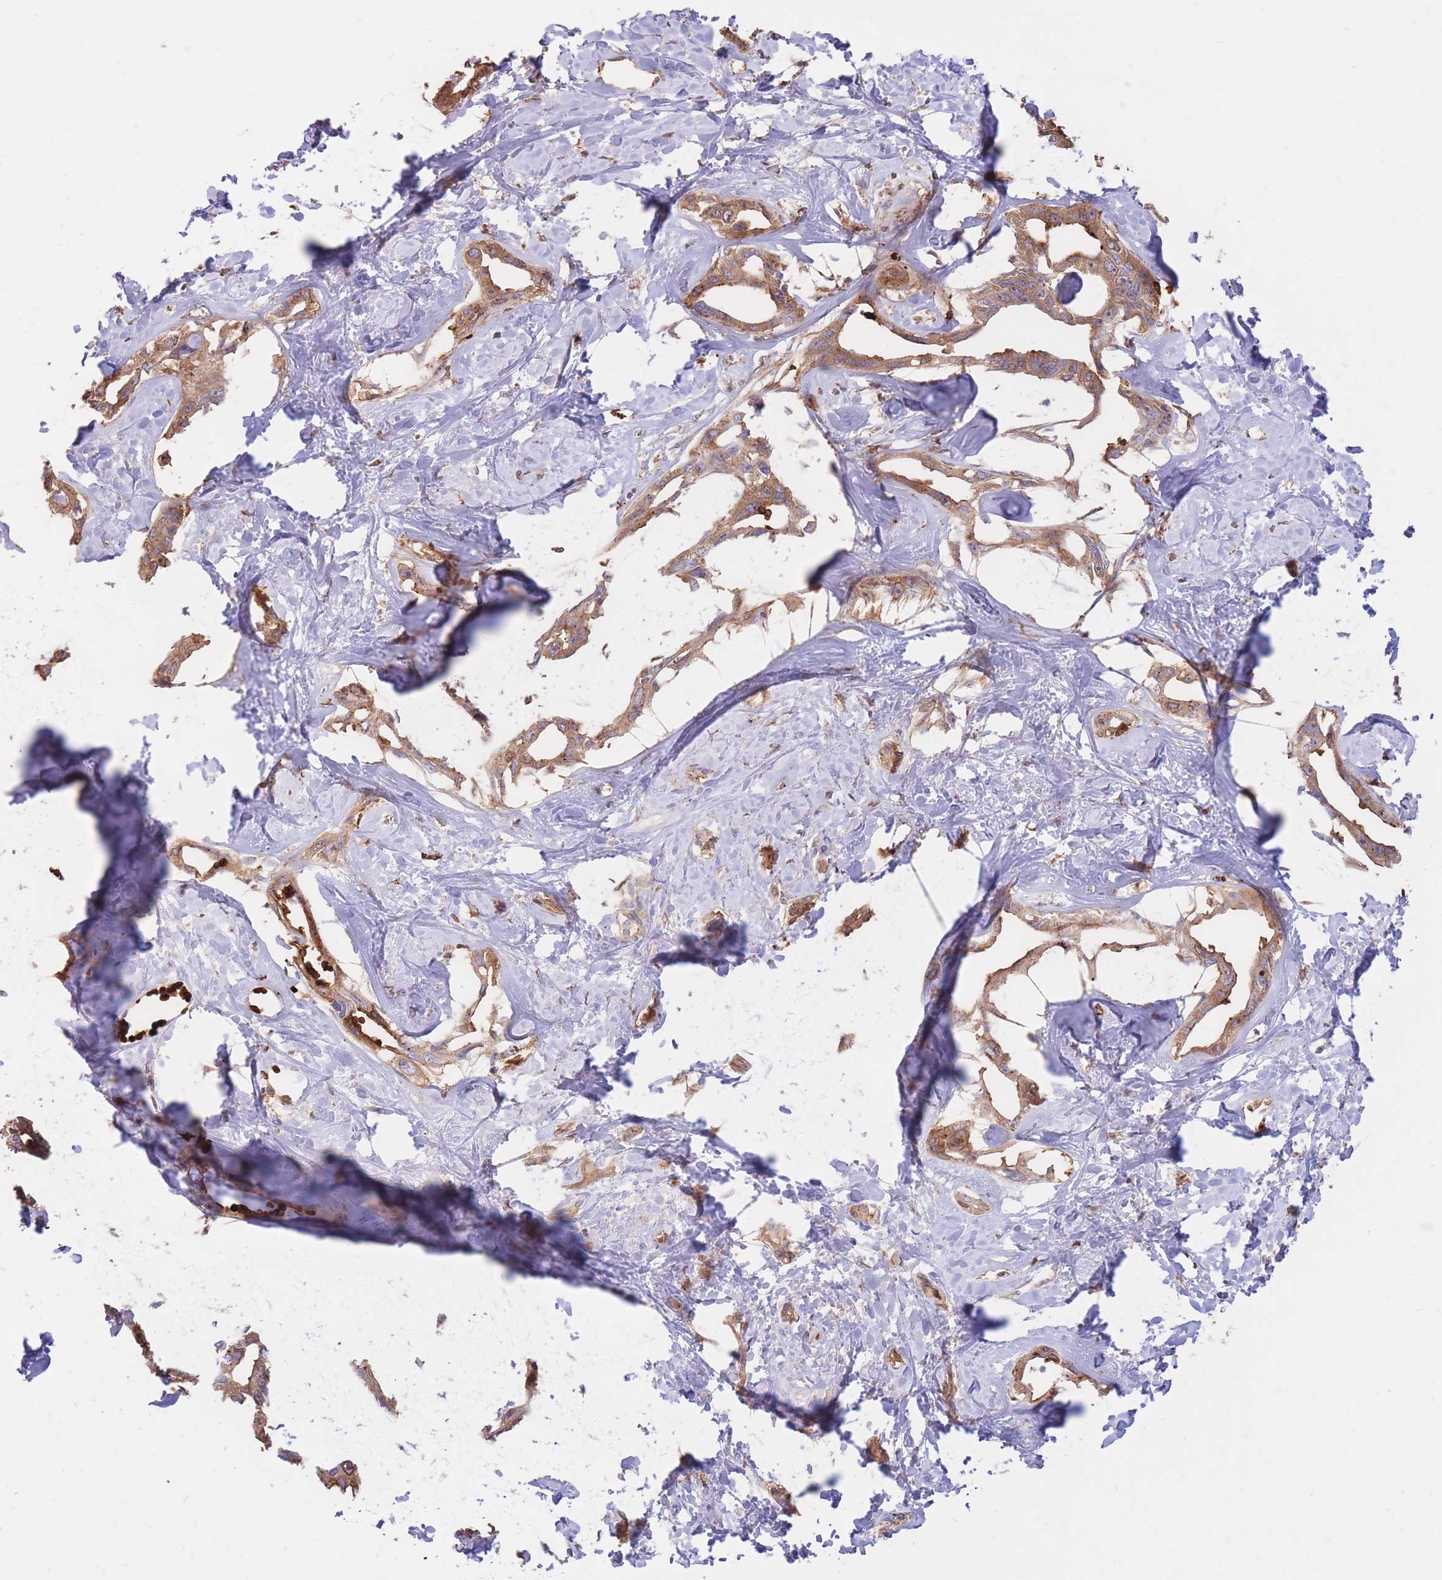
{"staining": {"intensity": "moderate", "quantity": ">75%", "location": "cytoplasmic/membranous"}, "tissue": "liver cancer", "cell_type": "Tumor cells", "image_type": "cancer", "snomed": [{"axis": "morphology", "description": "Cholangiocarcinoma"}, {"axis": "topography", "description": "Liver"}], "caption": "This image demonstrates immunohistochemistry staining of human cholangiocarcinoma (liver), with medium moderate cytoplasmic/membranous staining in about >75% of tumor cells.", "gene": "ATP10D", "patient": {"sex": "male", "age": 59}}